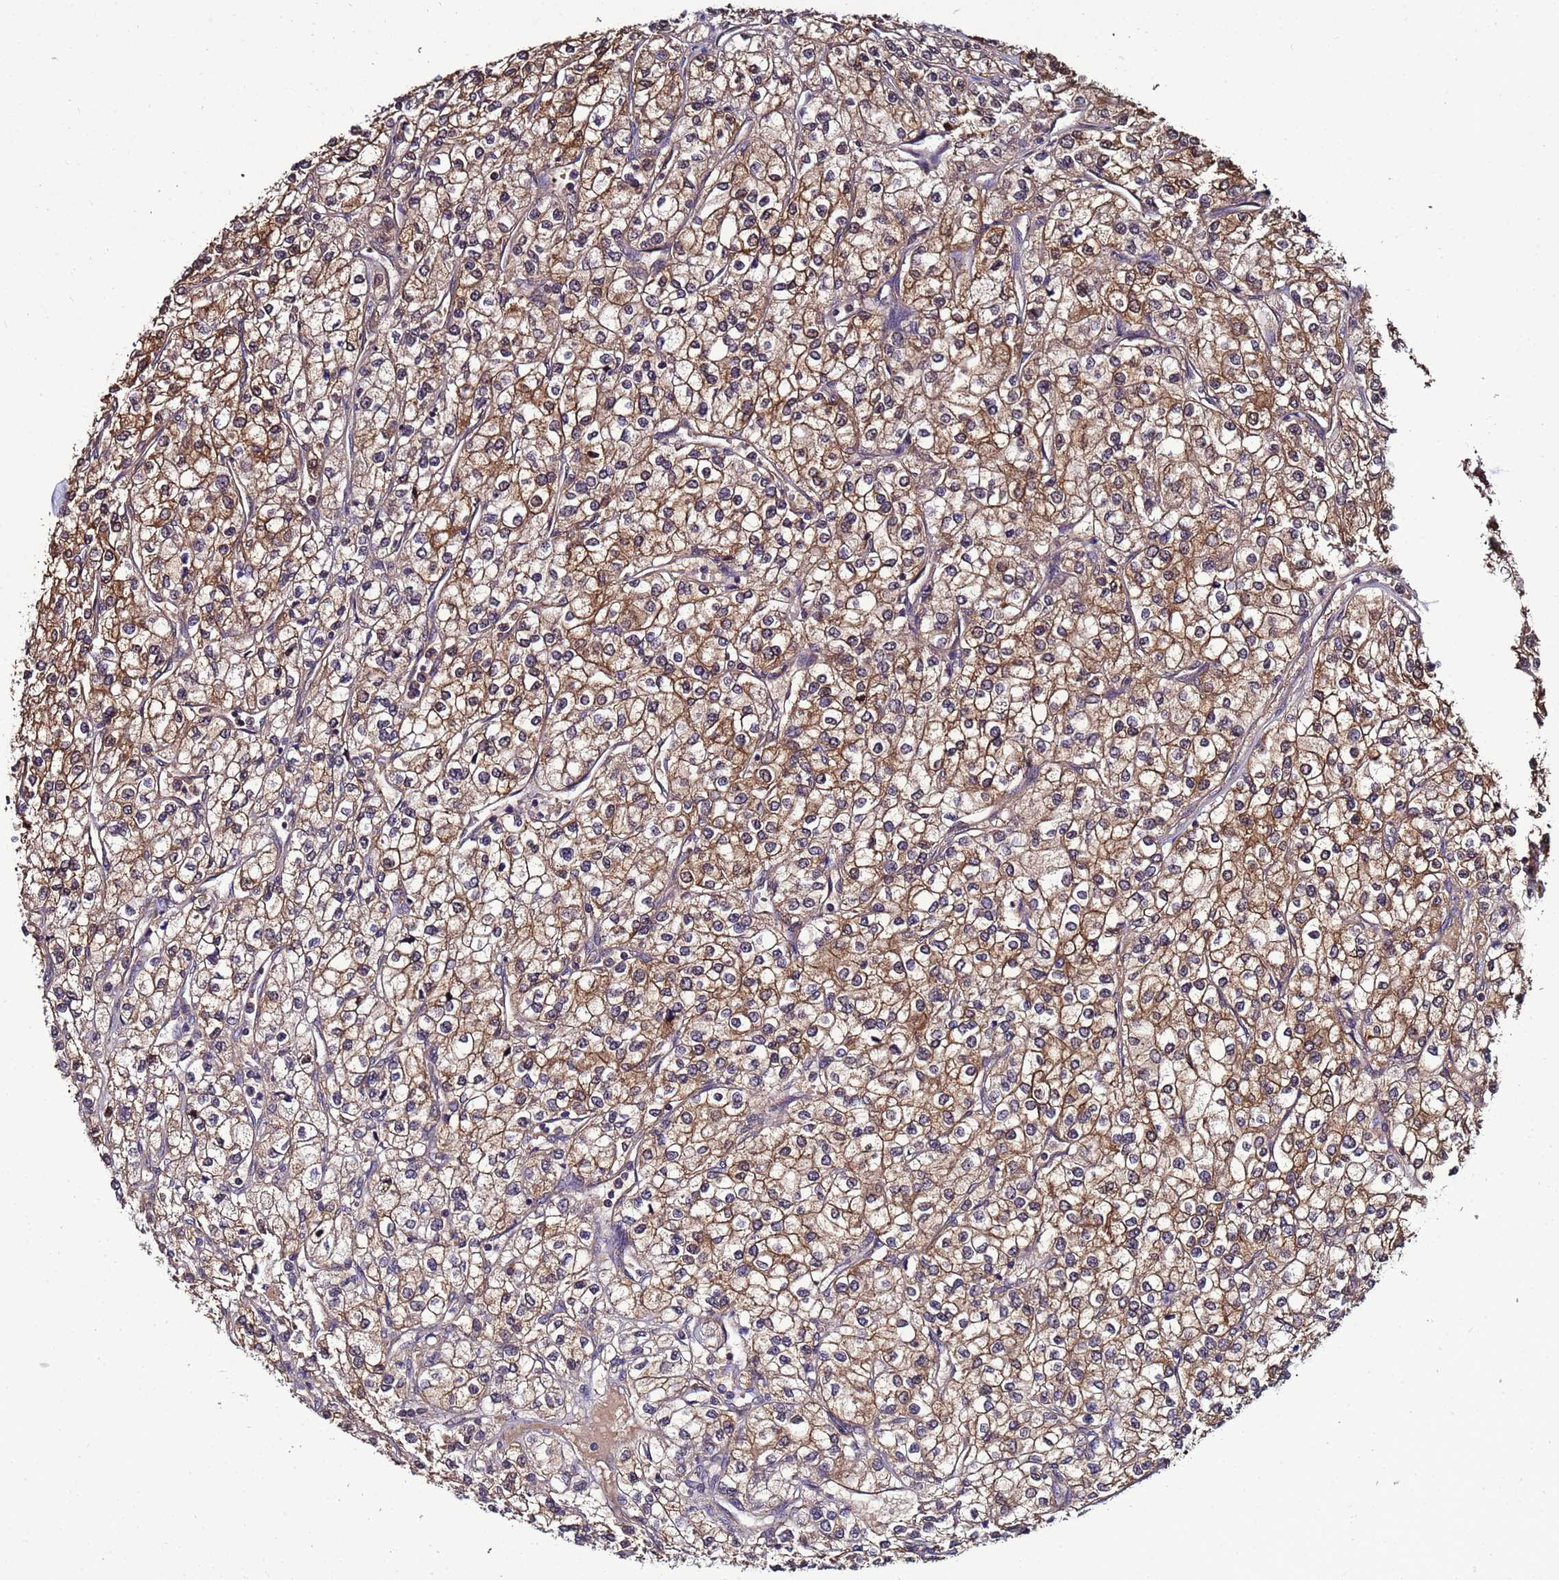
{"staining": {"intensity": "moderate", "quantity": ">75%", "location": "cytoplasmic/membranous"}, "tissue": "renal cancer", "cell_type": "Tumor cells", "image_type": "cancer", "snomed": [{"axis": "morphology", "description": "Adenocarcinoma, NOS"}, {"axis": "topography", "description": "Kidney"}], "caption": "Human adenocarcinoma (renal) stained with a brown dye displays moderate cytoplasmic/membranous positive expression in about >75% of tumor cells.", "gene": "NAXE", "patient": {"sex": "male", "age": 80}}